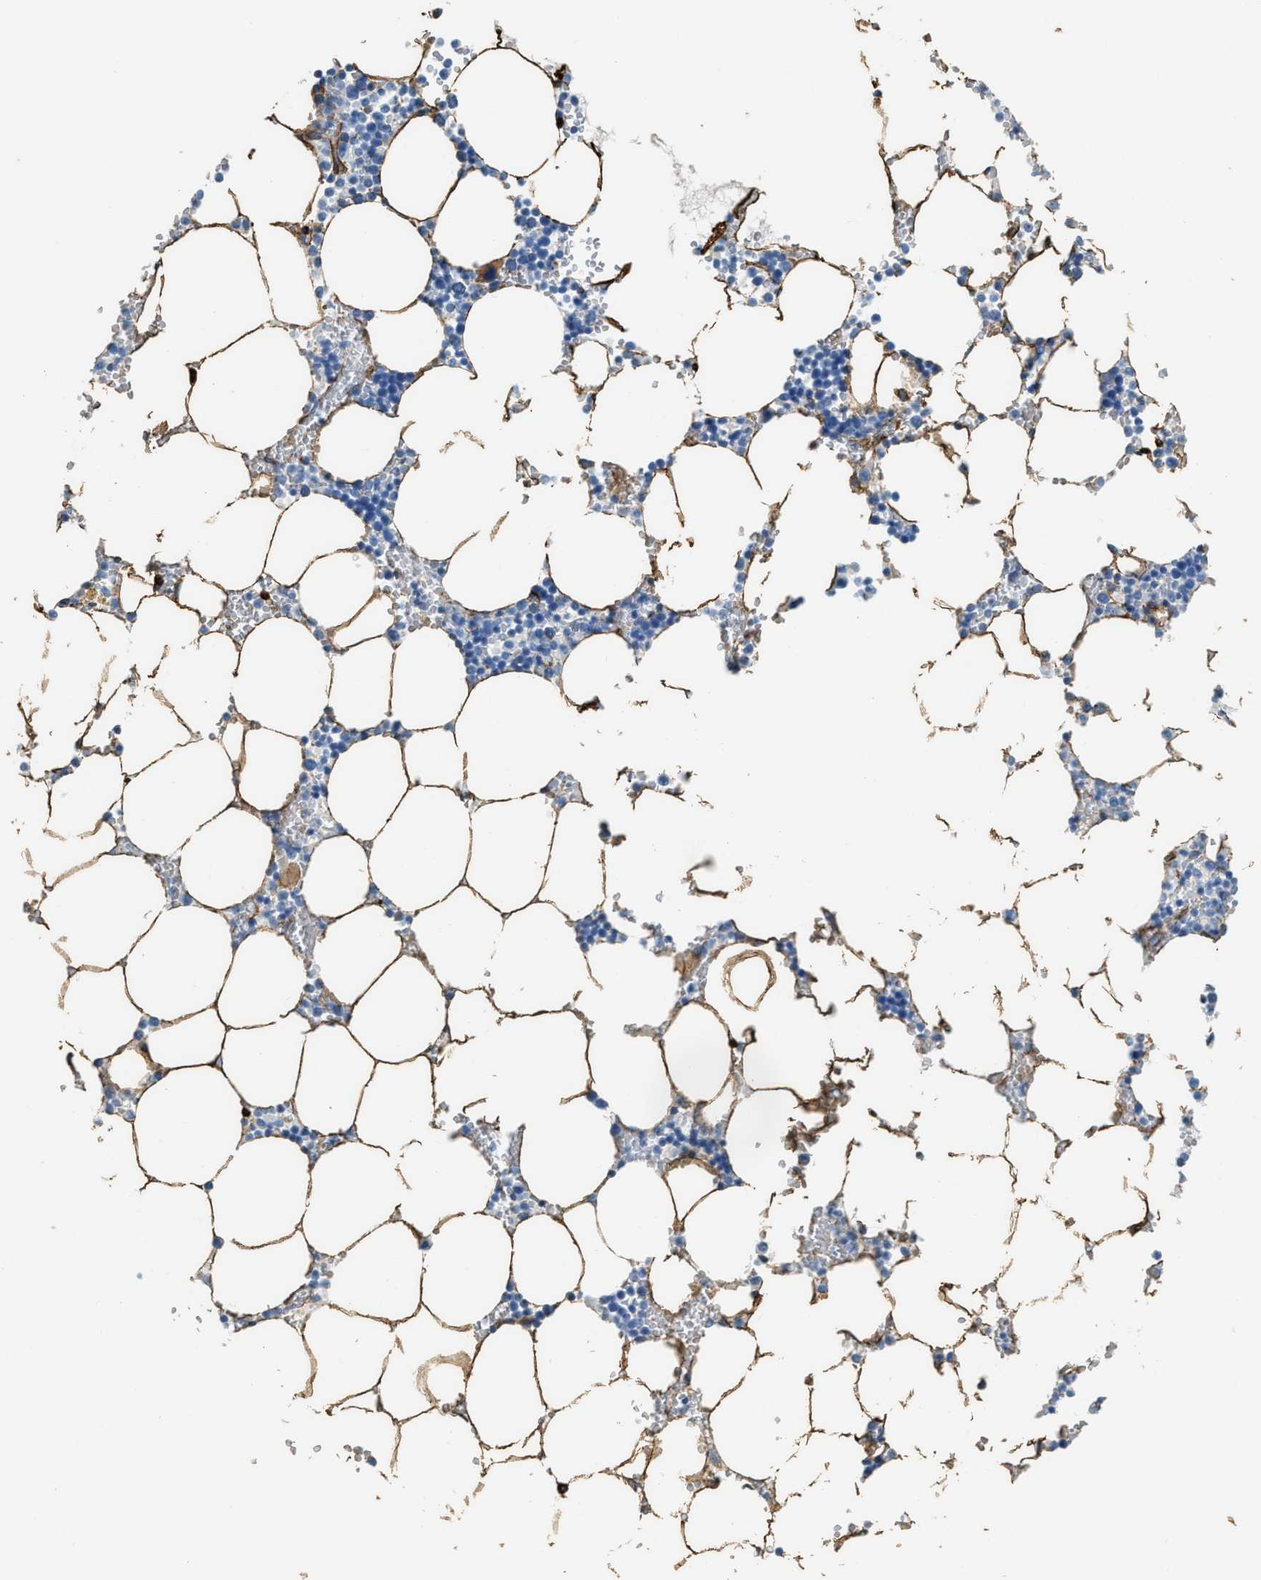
{"staining": {"intensity": "weak", "quantity": "<25%", "location": "cytoplasmic/membranous"}, "tissue": "bone marrow", "cell_type": "Hematopoietic cells", "image_type": "normal", "snomed": [{"axis": "morphology", "description": "Normal tissue, NOS"}, {"axis": "topography", "description": "Bone marrow"}], "caption": "A high-resolution image shows IHC staining of normal bone marrow, which demonstrates no significant expression in hematopoietic cells. (Brightfield microscopy of DAB IHC at high magnification).", "gene": "TMEM43", "patient": {"sex": "male", "age": 70}}